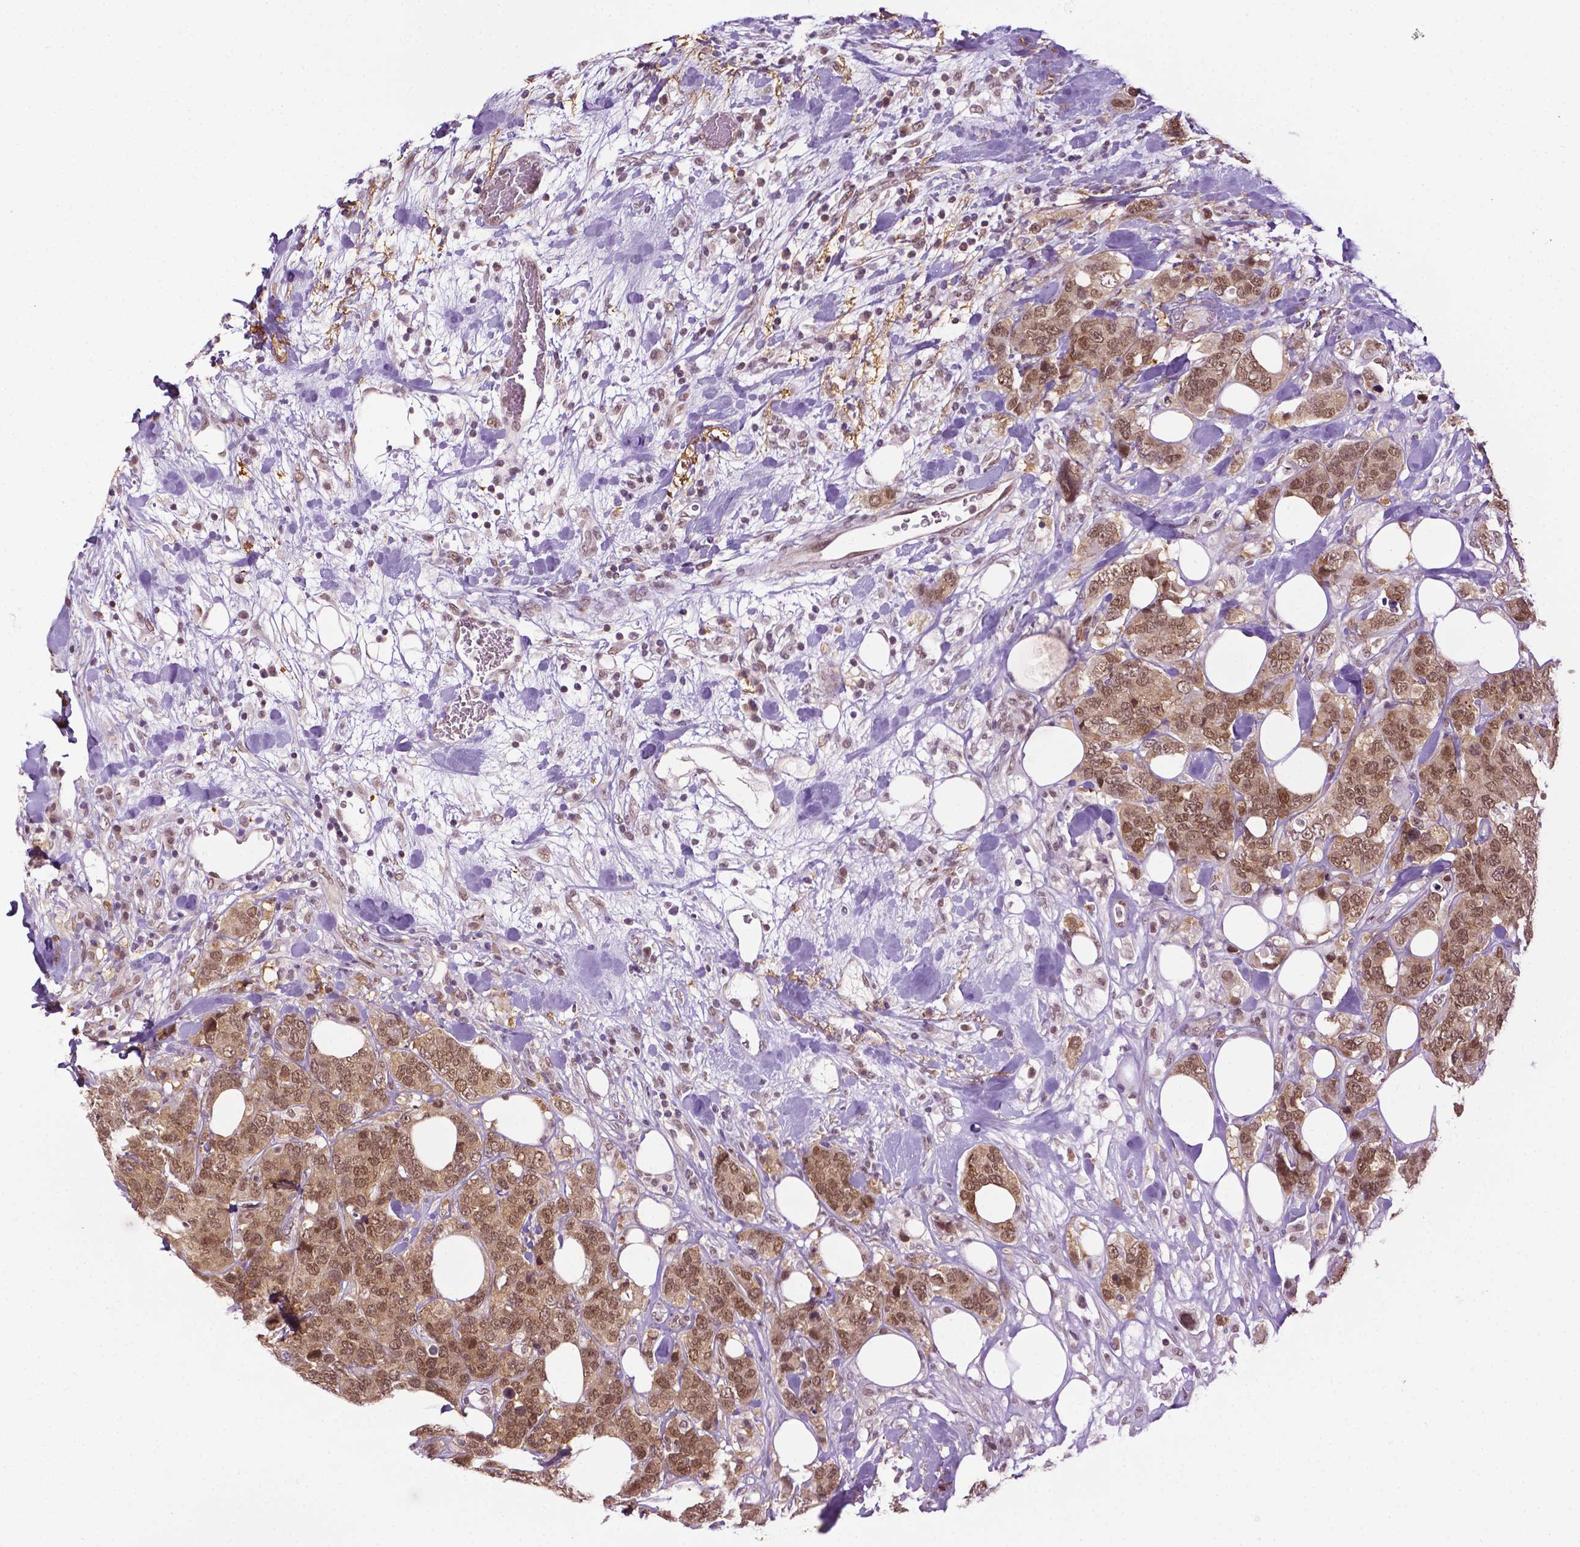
{"staining": {"intensity": "moderate", "quantity": ">75%", "location": "cytoplasmic/membranous,nuclear"}, "tissue": "breast cancer", "cell_type": "Tumor cells", "image_type": "cancer", "snomed": [{"axis": "morphology", "description": "Lobular carcinoma"}, {"axis": "topography", "description": "Breast"}], "caption": "Breast lobular carcinoma tissue shows moderate cytoplasmic/membranous and nuclear positivity in about >75% of tumor cells", "gene": "UBQLN4", "patient": {"sex": "female", "age": 59}}